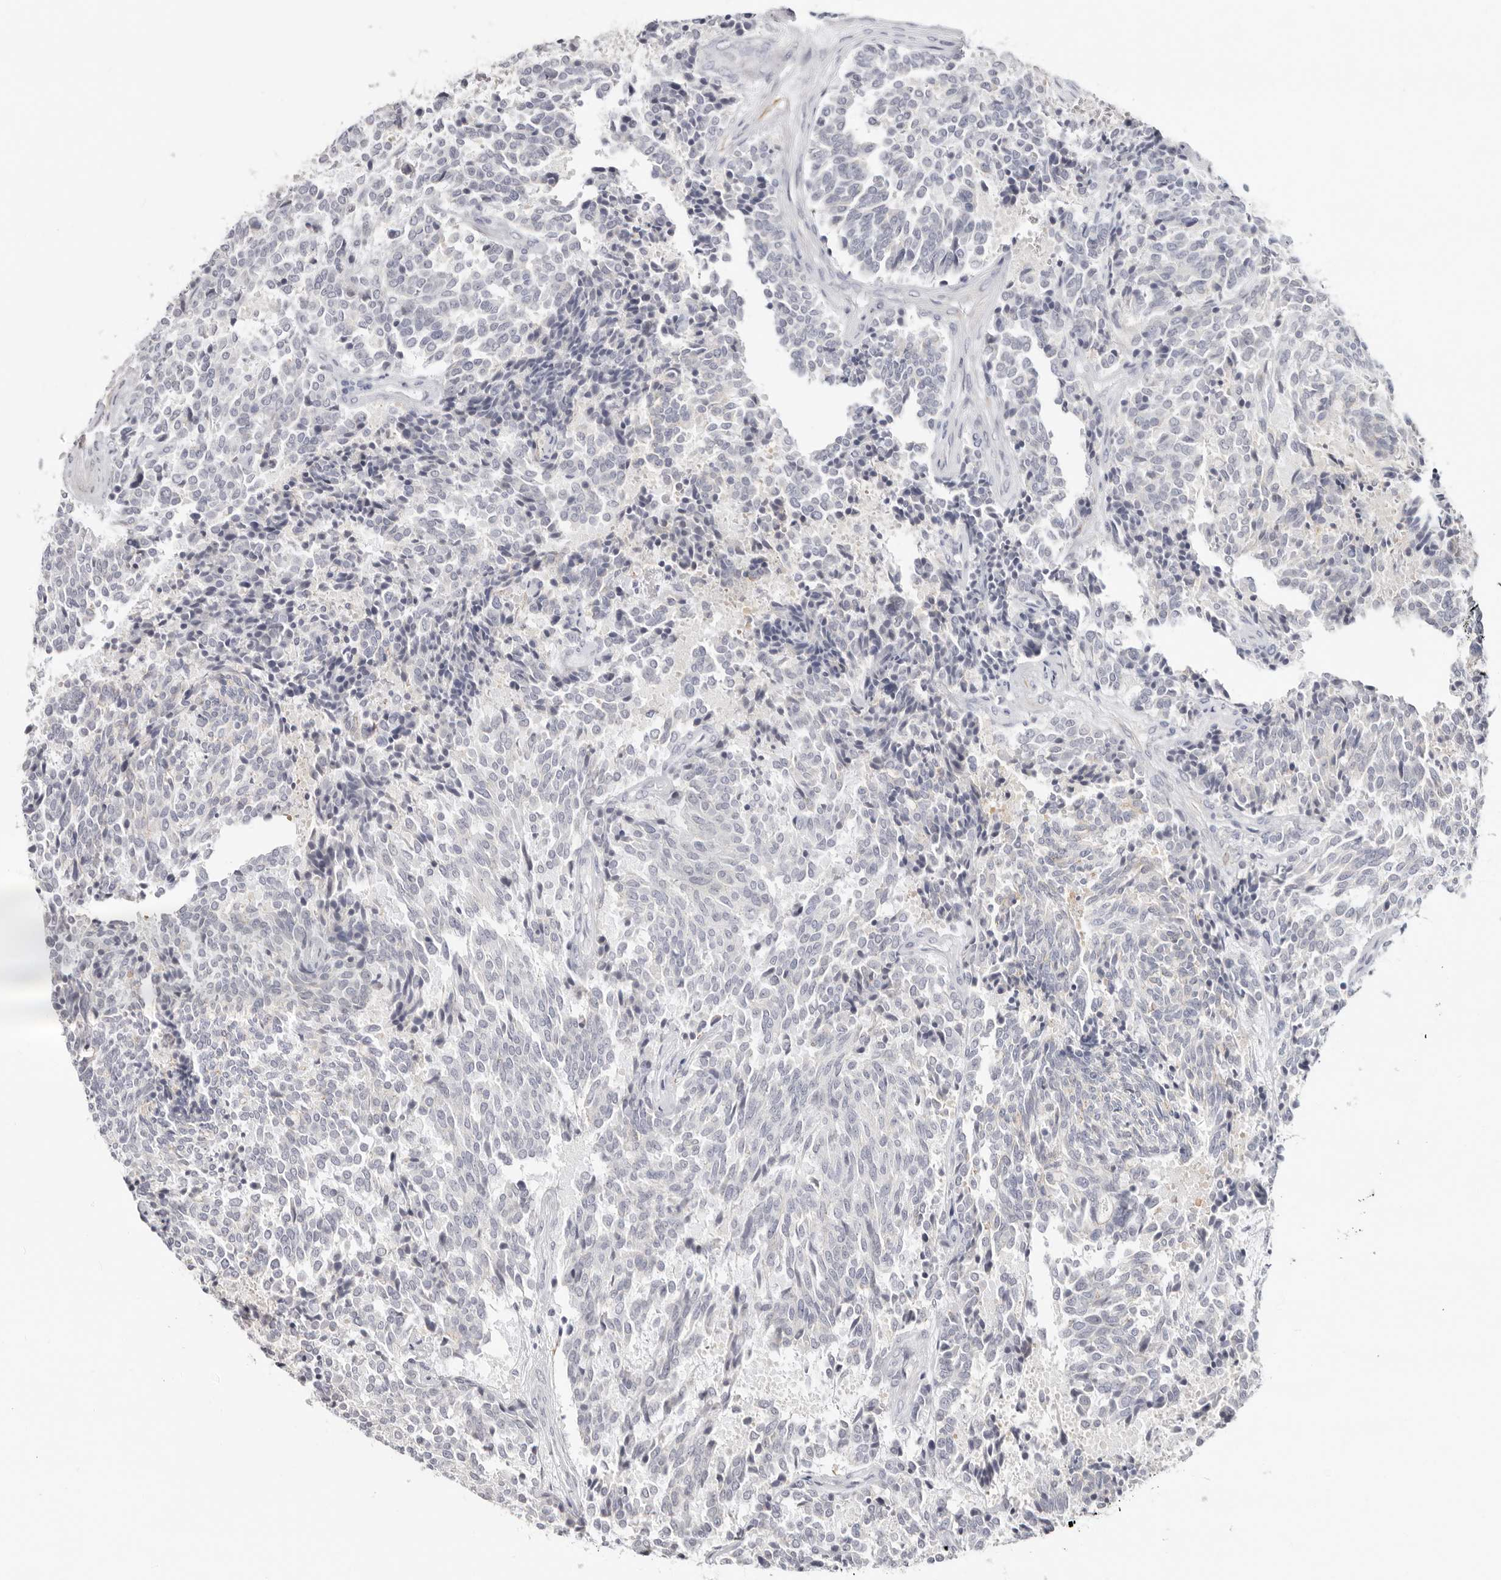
{"staining": {"intensity": "negative", "quantity": "none", "location": "none"}, "tissue": "carcinoid", "cell_type": "Tumor cells", "image_type": "cancer", "snomed": [{"axis": "morphology", "description": "Carcinoid, malignant, NOS"}, {"axis": "topography", "description": "Pancreas"}], "caption": "Photomicrograph shows no significant protein positivity in tumor cells of carcinoid (malignant). (Stains: DAB (3,3'-diaminobenzidine) immunohistochemistry (IHC) with hematoxylin counter stain, Microscopy: brightfield microscopy at high magnification).", "gene": "SZT2", "patient": {"sex": "female", "age": 54}}